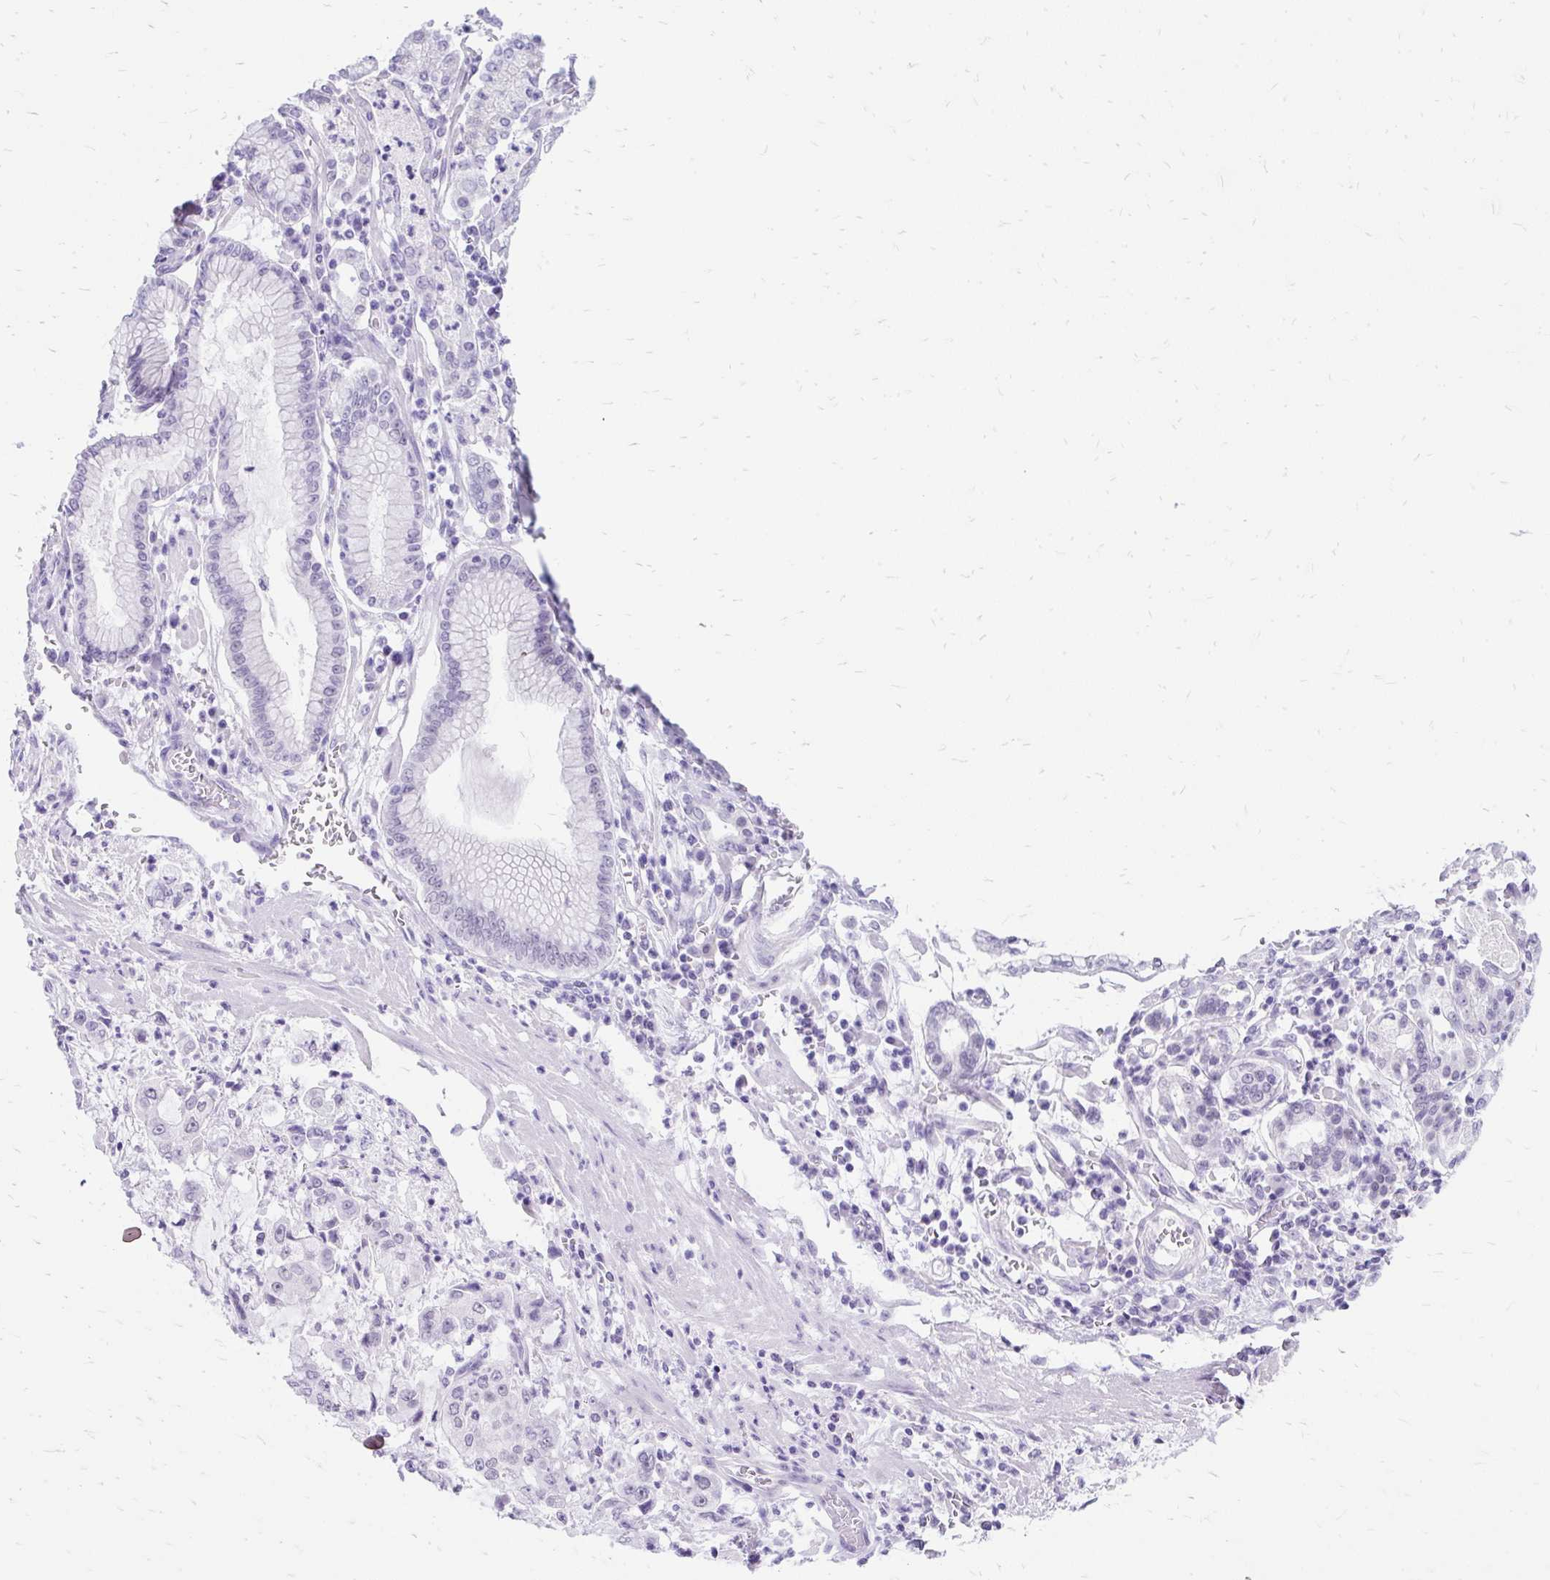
{"staining": {"intensity": "negative", "quantity": "none", "location": "none"}, "tissue": "stomach cancer", "cell_type": "Tumor cells", "image_type": "cancer", "snomed": [{"axis": "morphology", "description": "Adenocarcinoma, NOS"}, {"axis": "topography", "description": "Stomach"}], "caption": "A histopathology image of stomach adenocarcinoma stained for a protein exhibits no brown staining in tumor cells.", "gene": "SCGB1A1", "patient": {"sex": "male", "age": 76}}